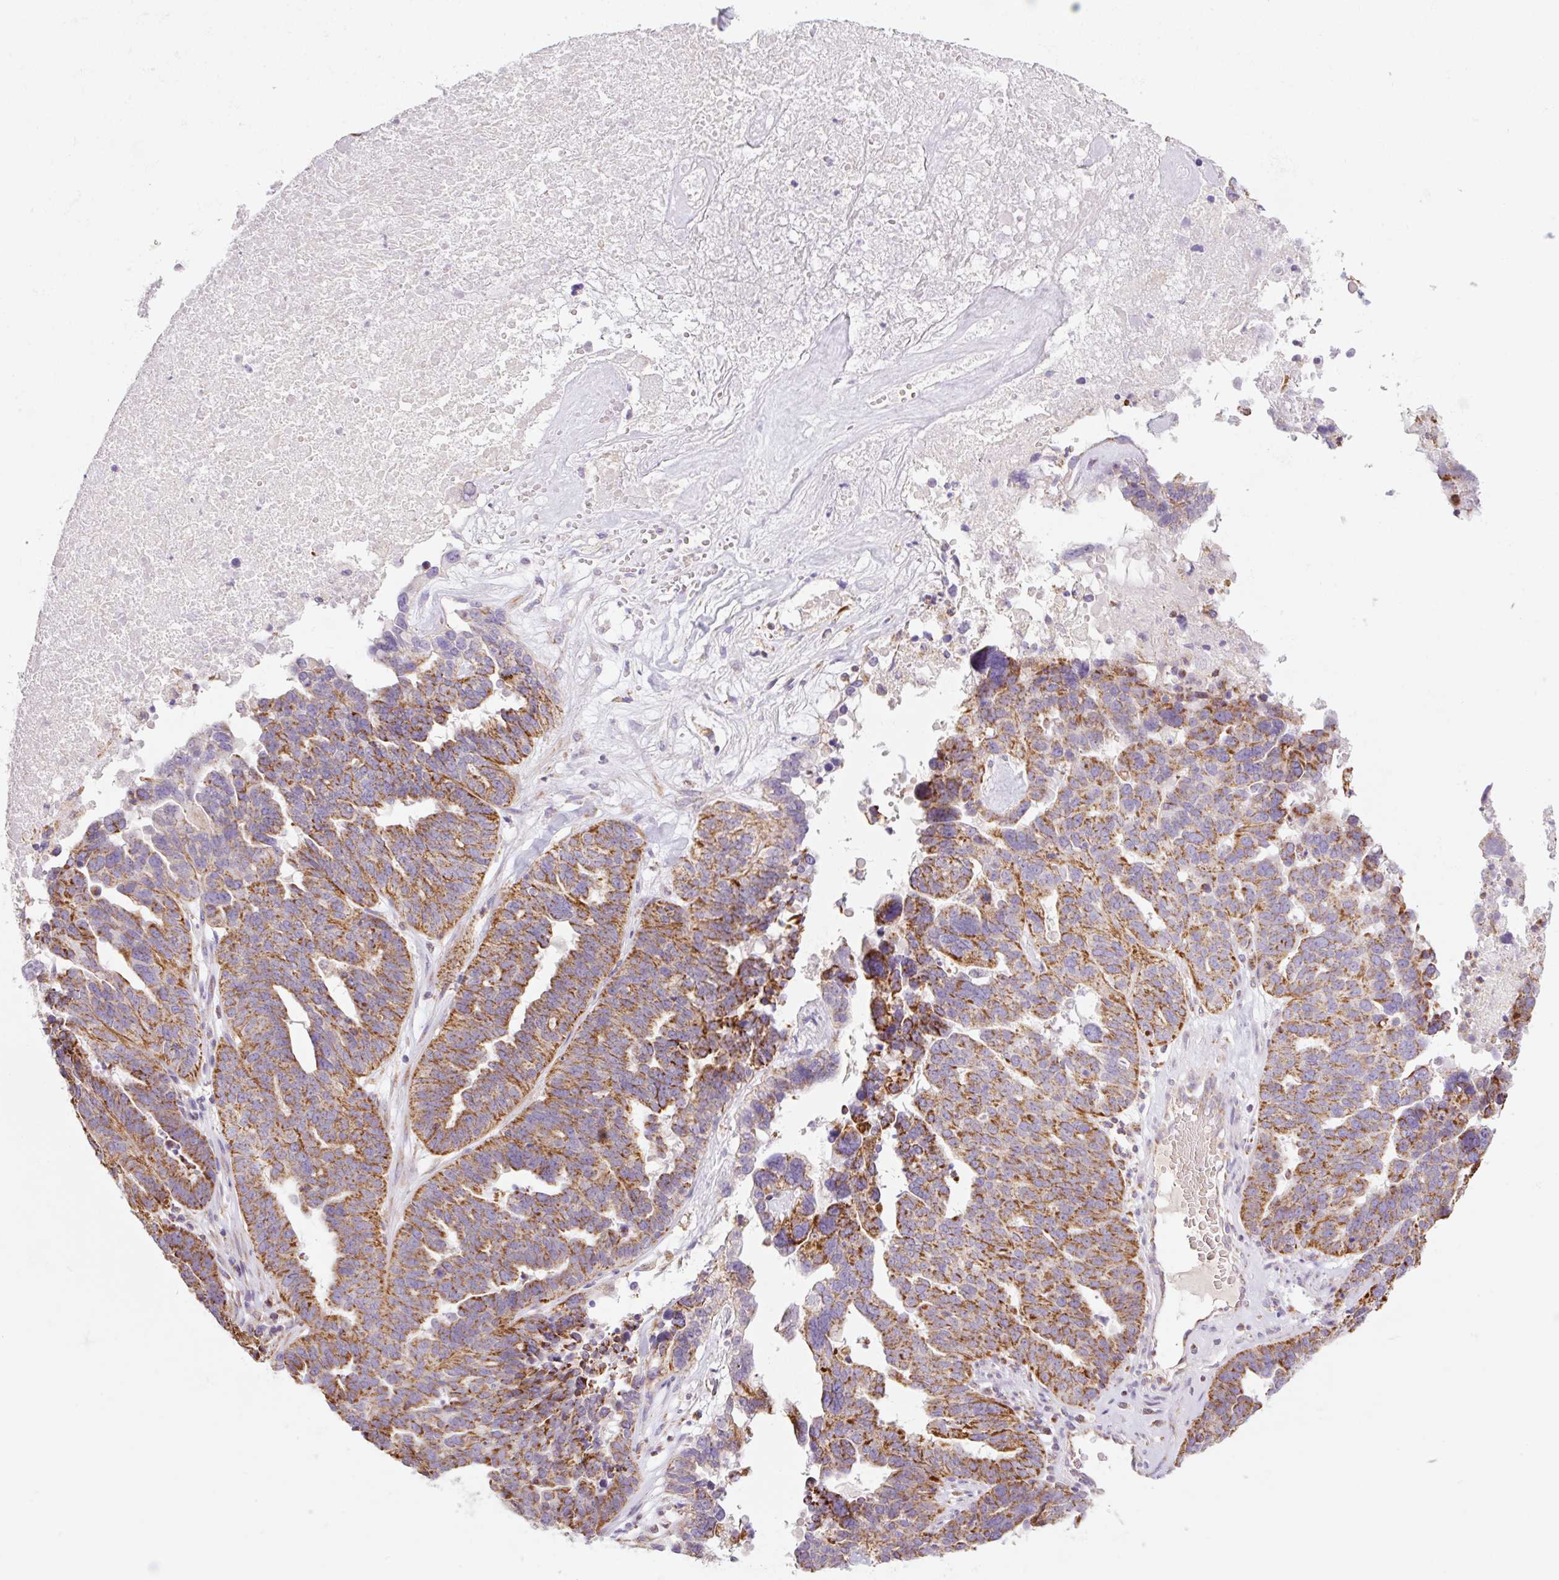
{"staining": {"intensity": "strong", "quantity": ">75%", "location": "cytoplasmic/membranous"}, "tissue": "ovarian cancer", "cell_type": "Tumor cells", "image_type": "cancer", "snomed": [{"axis": "morphology", "description": "Cystadenocarcinoma, serous, NOS"}, {"axis": "topography", "description": "Ovary"}], "caption": "Immunohistochemical staining of human ovarian cancer reveals high levels of strong cytoplasmic/membranous protein positivity in about >75% of tumor cells.", "gene": "GOSR2", "patient": {"sex": "female", "age": 59}}